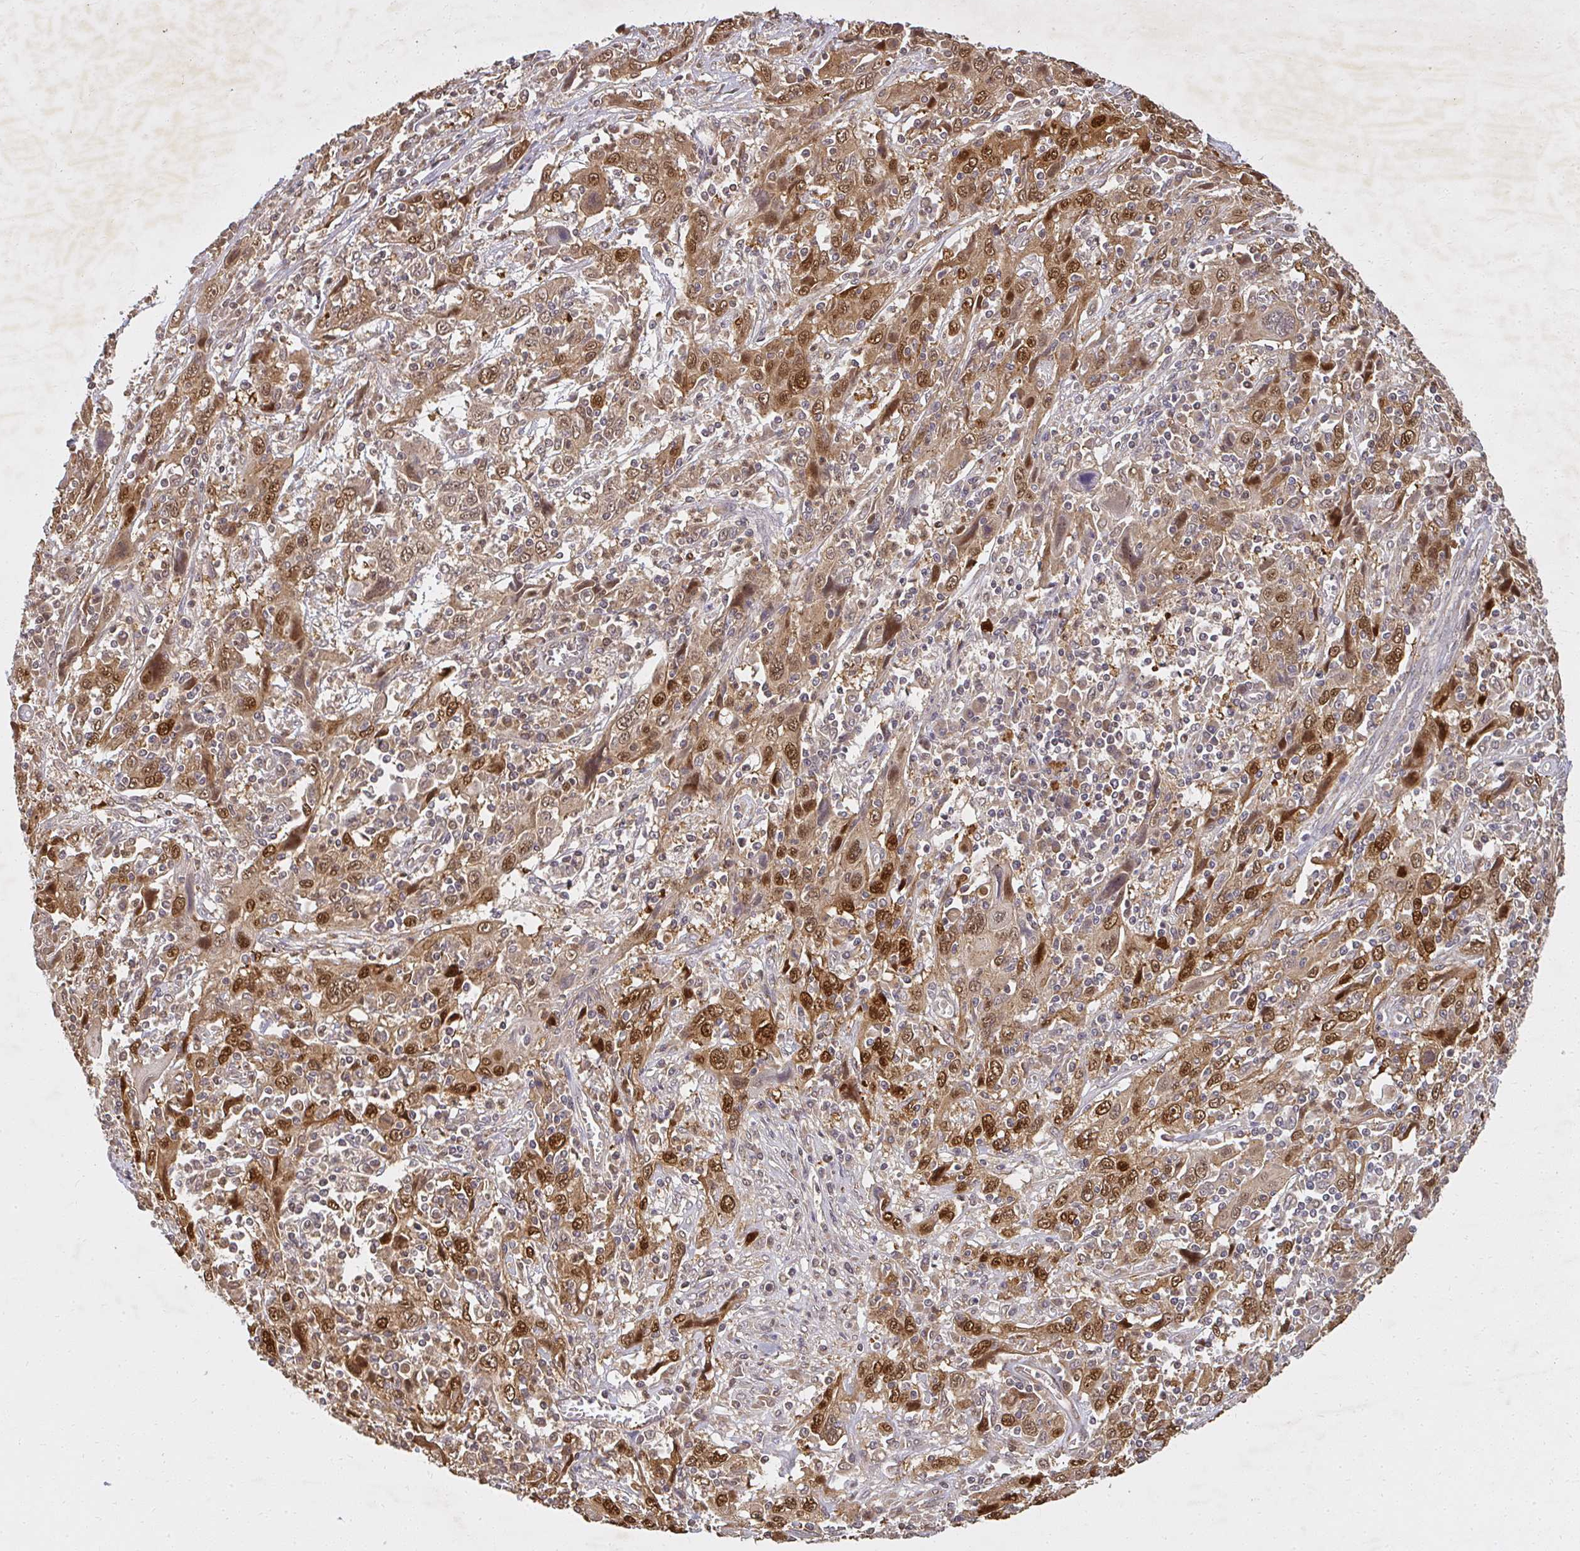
{"staining": {"intensity": "moderate", "quantity": ">75%", "location": "cytoplasmic/membranous,nuclear"}, "tissue": "cervical cancer", "cell_type": "Tumor cells", "image_type": "cancer", "snomed": [{"axis": "morphology", "description": "Squamous cell carcinoma, NOS"}, {"axis": "topography", "description": "Cervix"}], "caption": "Moderate cytoplasmic/membranous and nuclear expression is seen in about >75% of tumor cells in cervical cancer (squamous cell carcinoma).", "gene": "LARS2", "patient": {"sex": "female", "age": 46}}